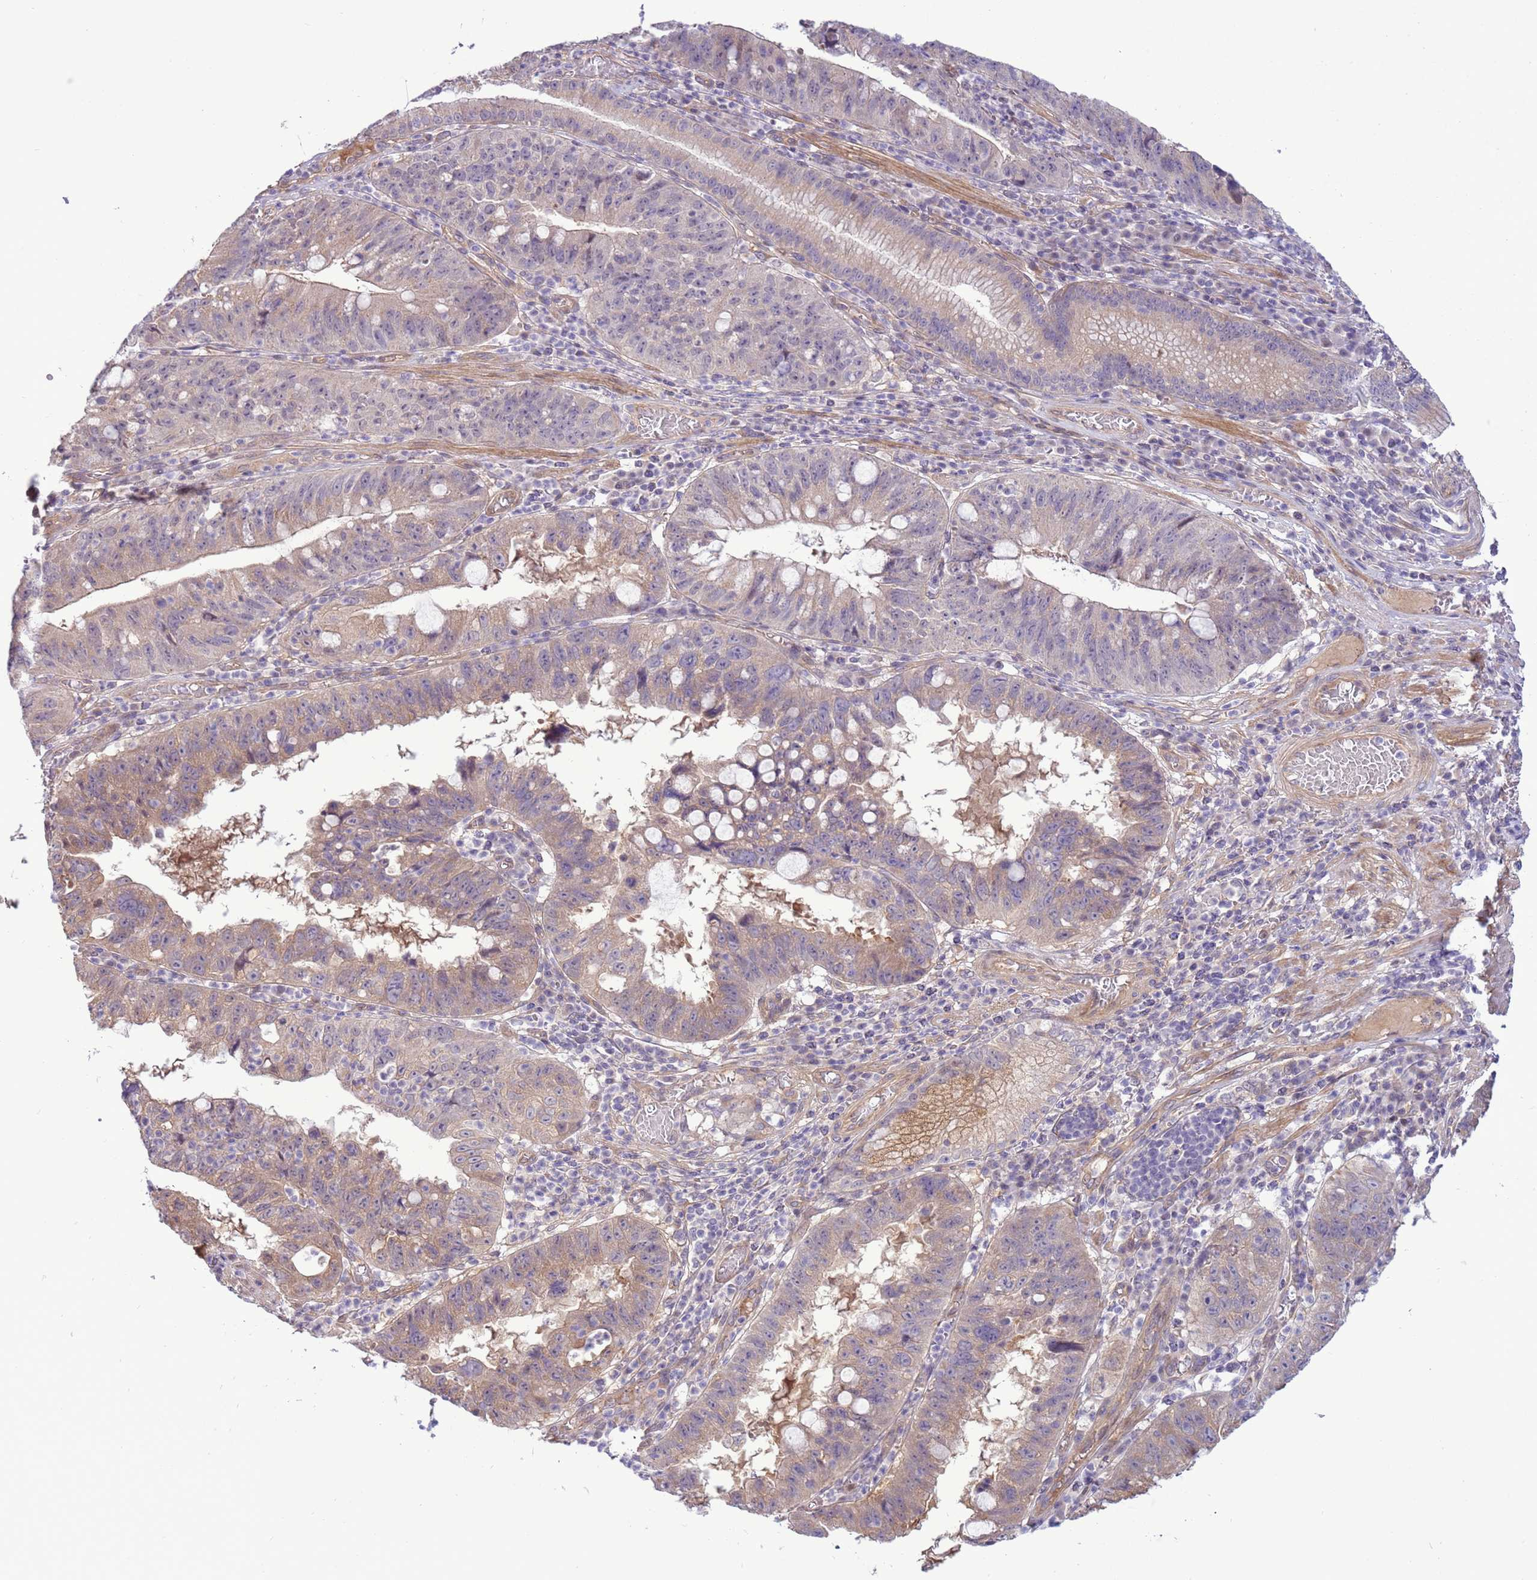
{"staining": {"intensity": "weak", "quantity": "25%-75%", "location": "cytoplasmic/membranous"}, "tissue": "stomach cancer", "cell_type": "Tumor cells", "image_type": "cancer", "snomed": [{"axis": "morphology", "description": "Adenocarcinoma, NOS"}, {"axis": "topography", "description": "Stomach"}], "caption": "Stomach cancer (adenocarcinoma) stained with immunohistochemistry displays weak cytoplasmic/membranous positivity in approximately 25%-75% of tumor cells.", "gene": "SCARA3", "patient": {"sex": "male", "age": 59}}